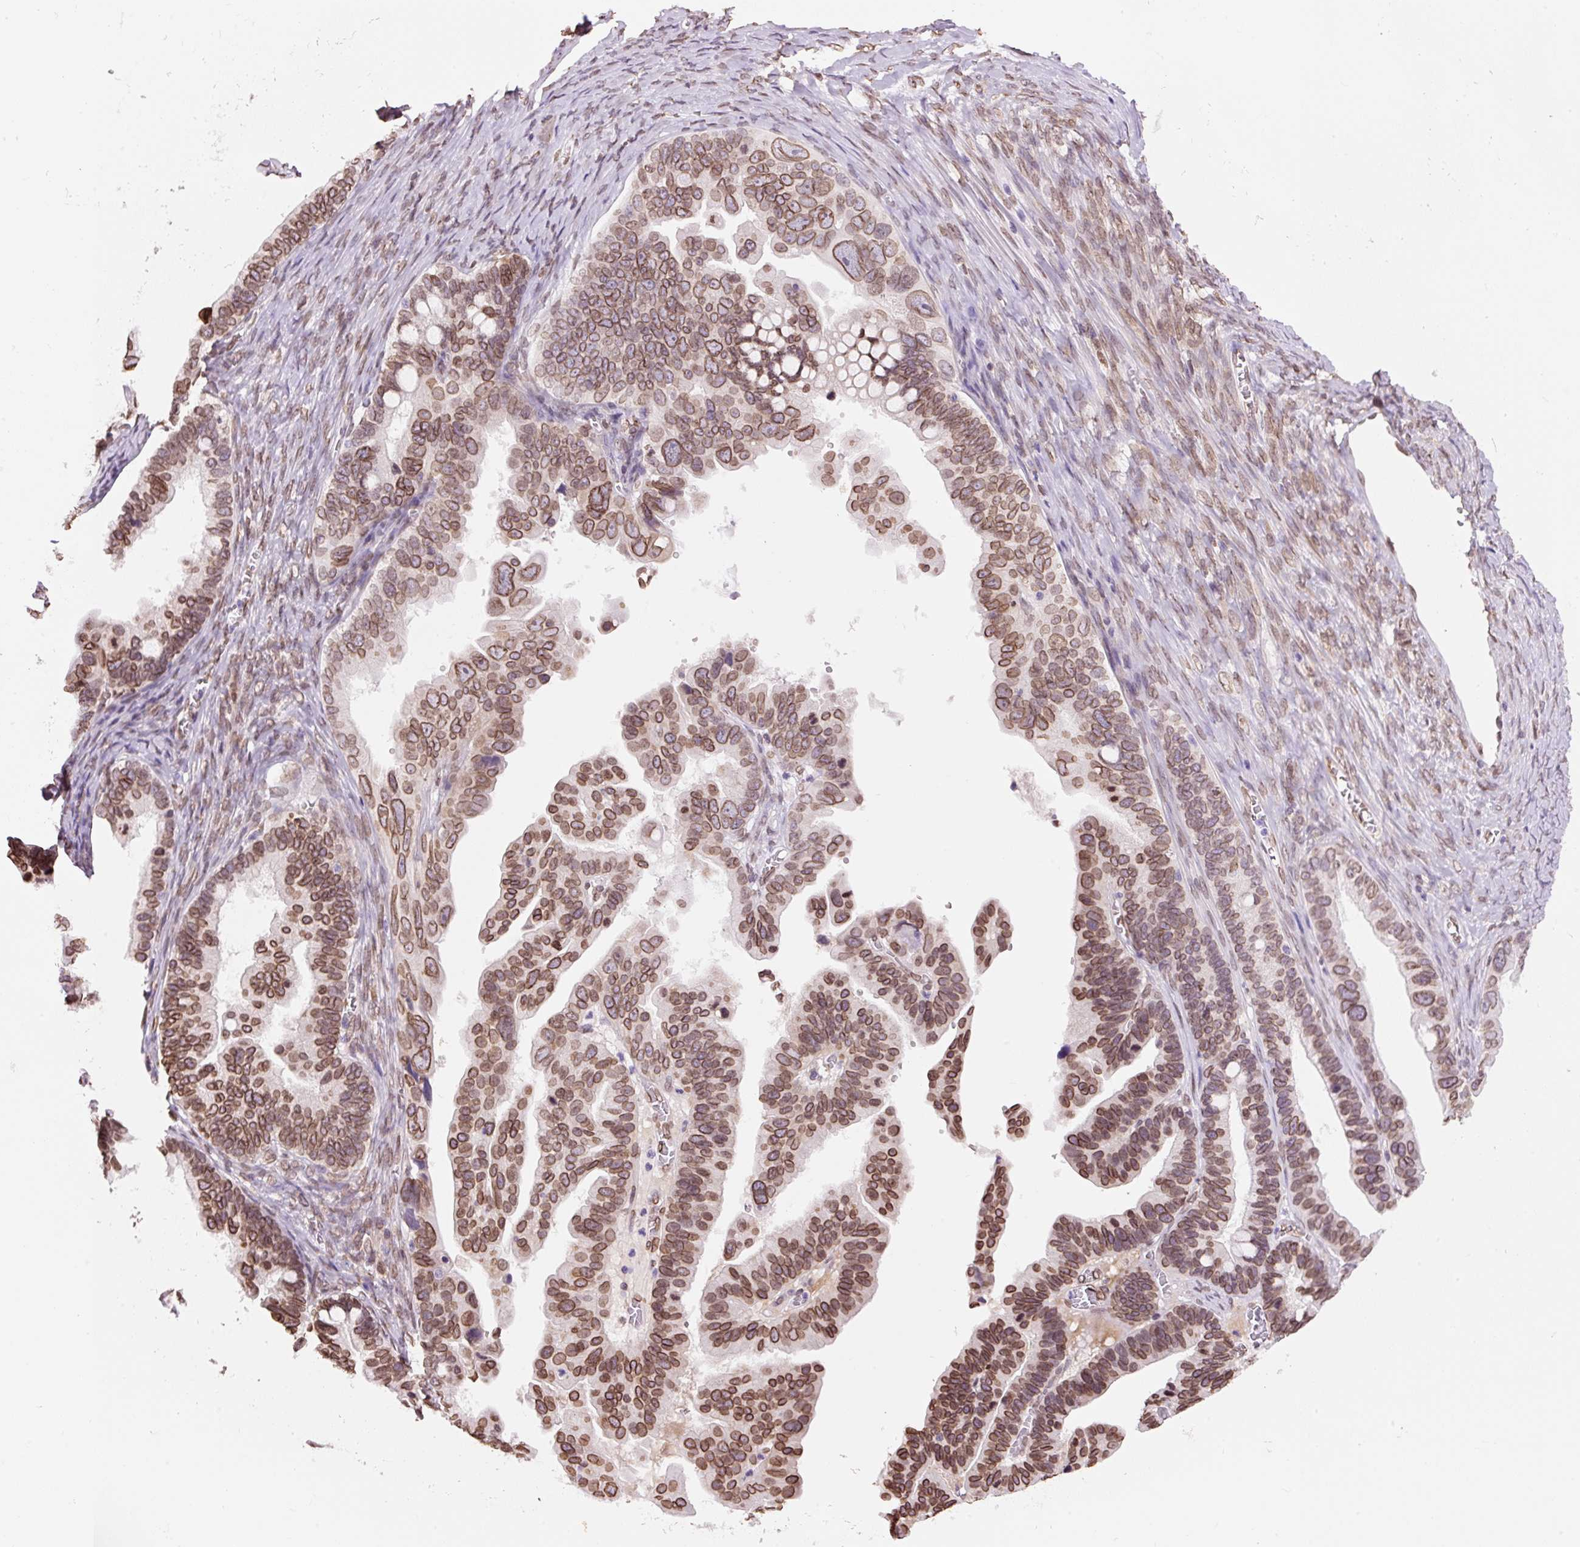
{"staining": {"intensity": "strong", "quantity": ">75%", "location": "cytoplasmic/membranous,nuclear"}, "tissue": "ovarian cancer", "cell_type": "Tumor cells", "image_type": "cancer", "snomed": [{"axis": "morphology", "description": "Cystadenocarcinoma, serous, NOS"}, {"axis": "topography", "description": "Ovary"}], "caption": "Immunohistochemical staining of human ovarian serous cystadenocarcinoma shows strong cytoplasmic/membranous and nuclear protein expression in about >75% of tumor cells.", "gene": "ZNF224", "patient": {"sex": "female", "age": 56}}